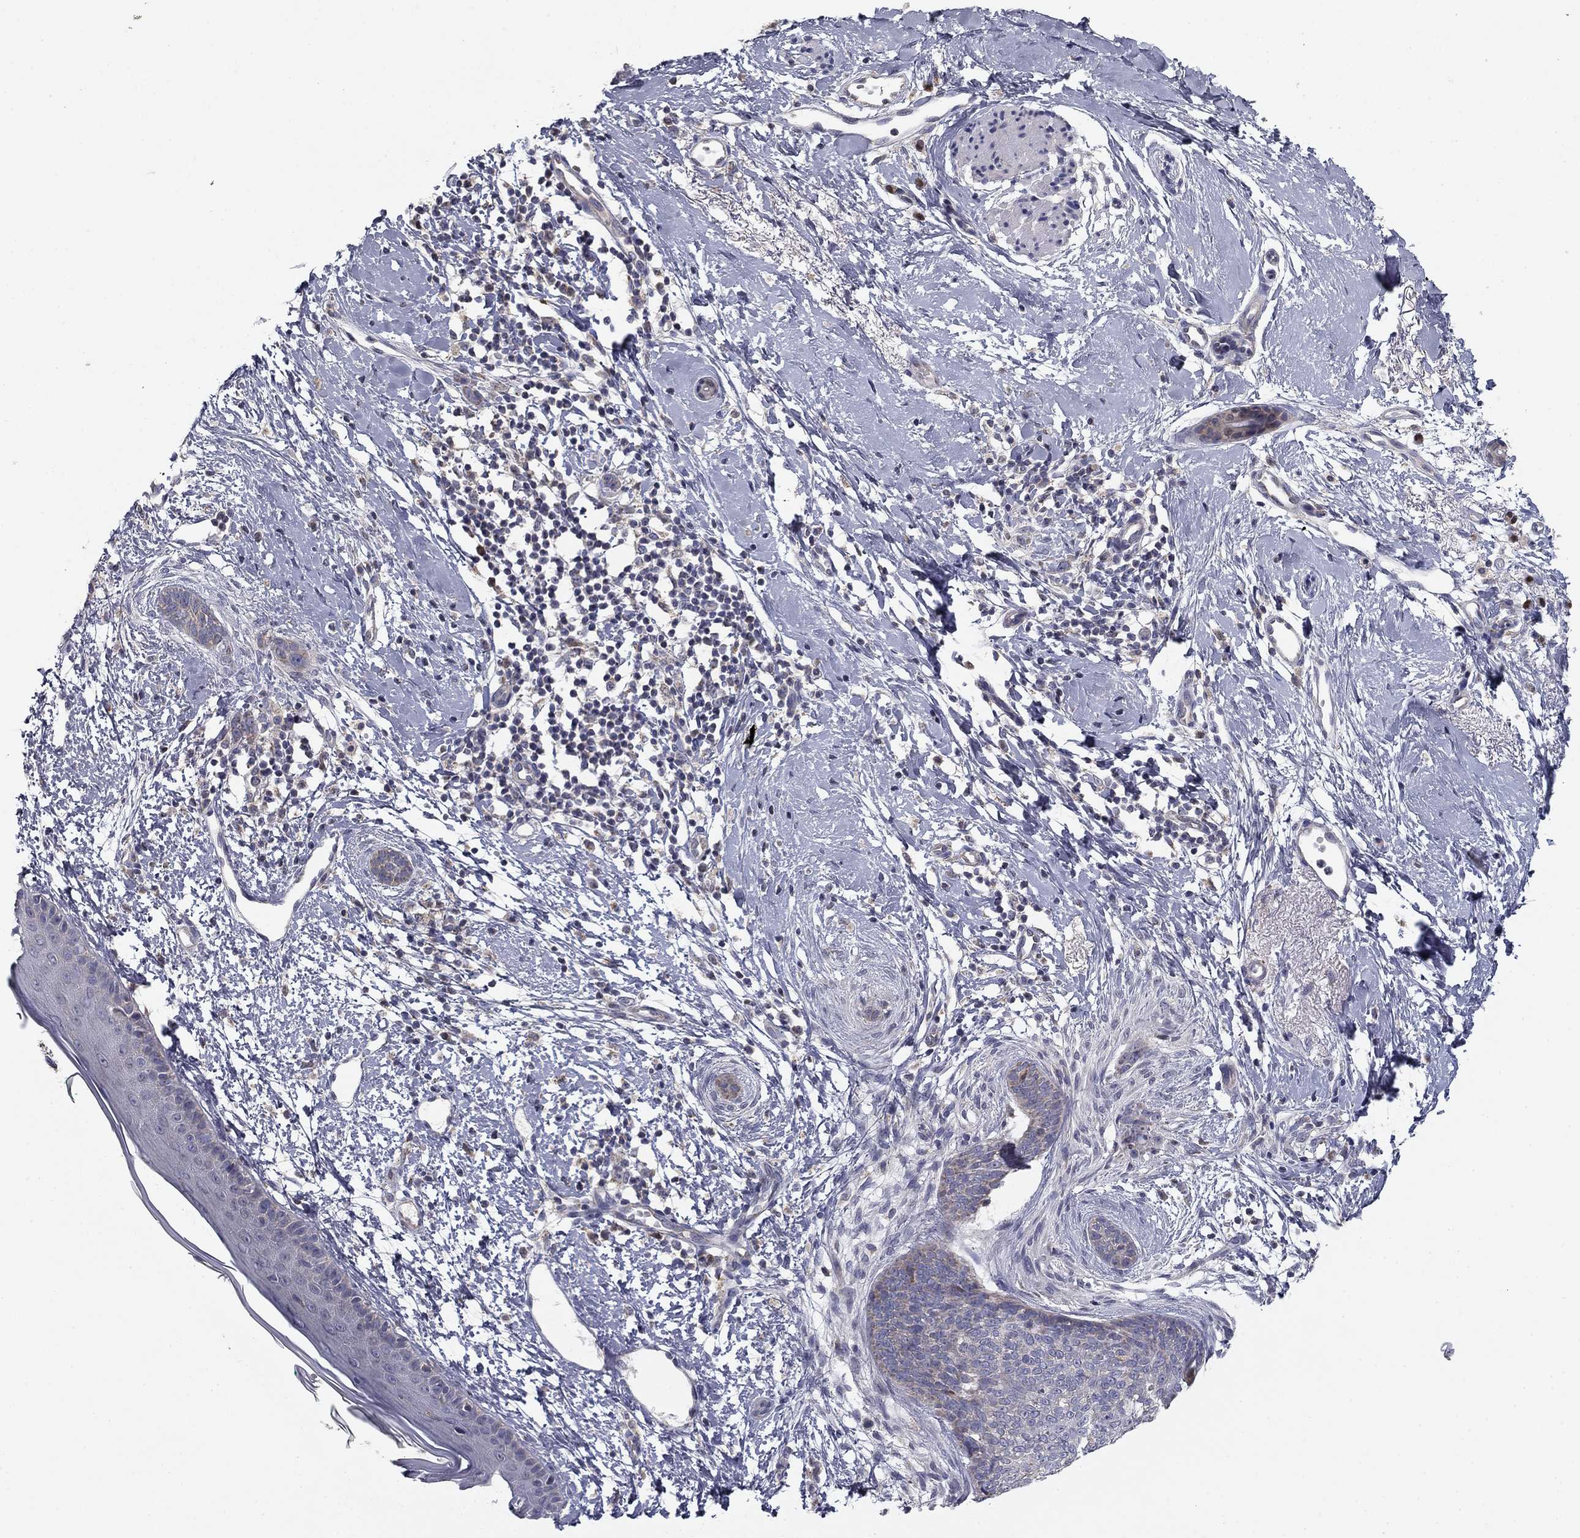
{"staining": {"intensity": "negative", "quantity": "none", "location": "none"}, "tissue": "skin cancer", "cell_type": "Tumor cells", "image_type": "cancer", "snomed": [{"axis": "morphology", "description": "Basal cell carcinoma"}, {"axis": "topography", "description": "Skin"}], "caption": "This micrograph is of skin cancer stained with IHC to label a protein in brown with the nuclei are counter-stained blue. There is no staining in tumor cells.", "gene": "SLC2A9", "patient": {"sex": "female", "age": 65}}